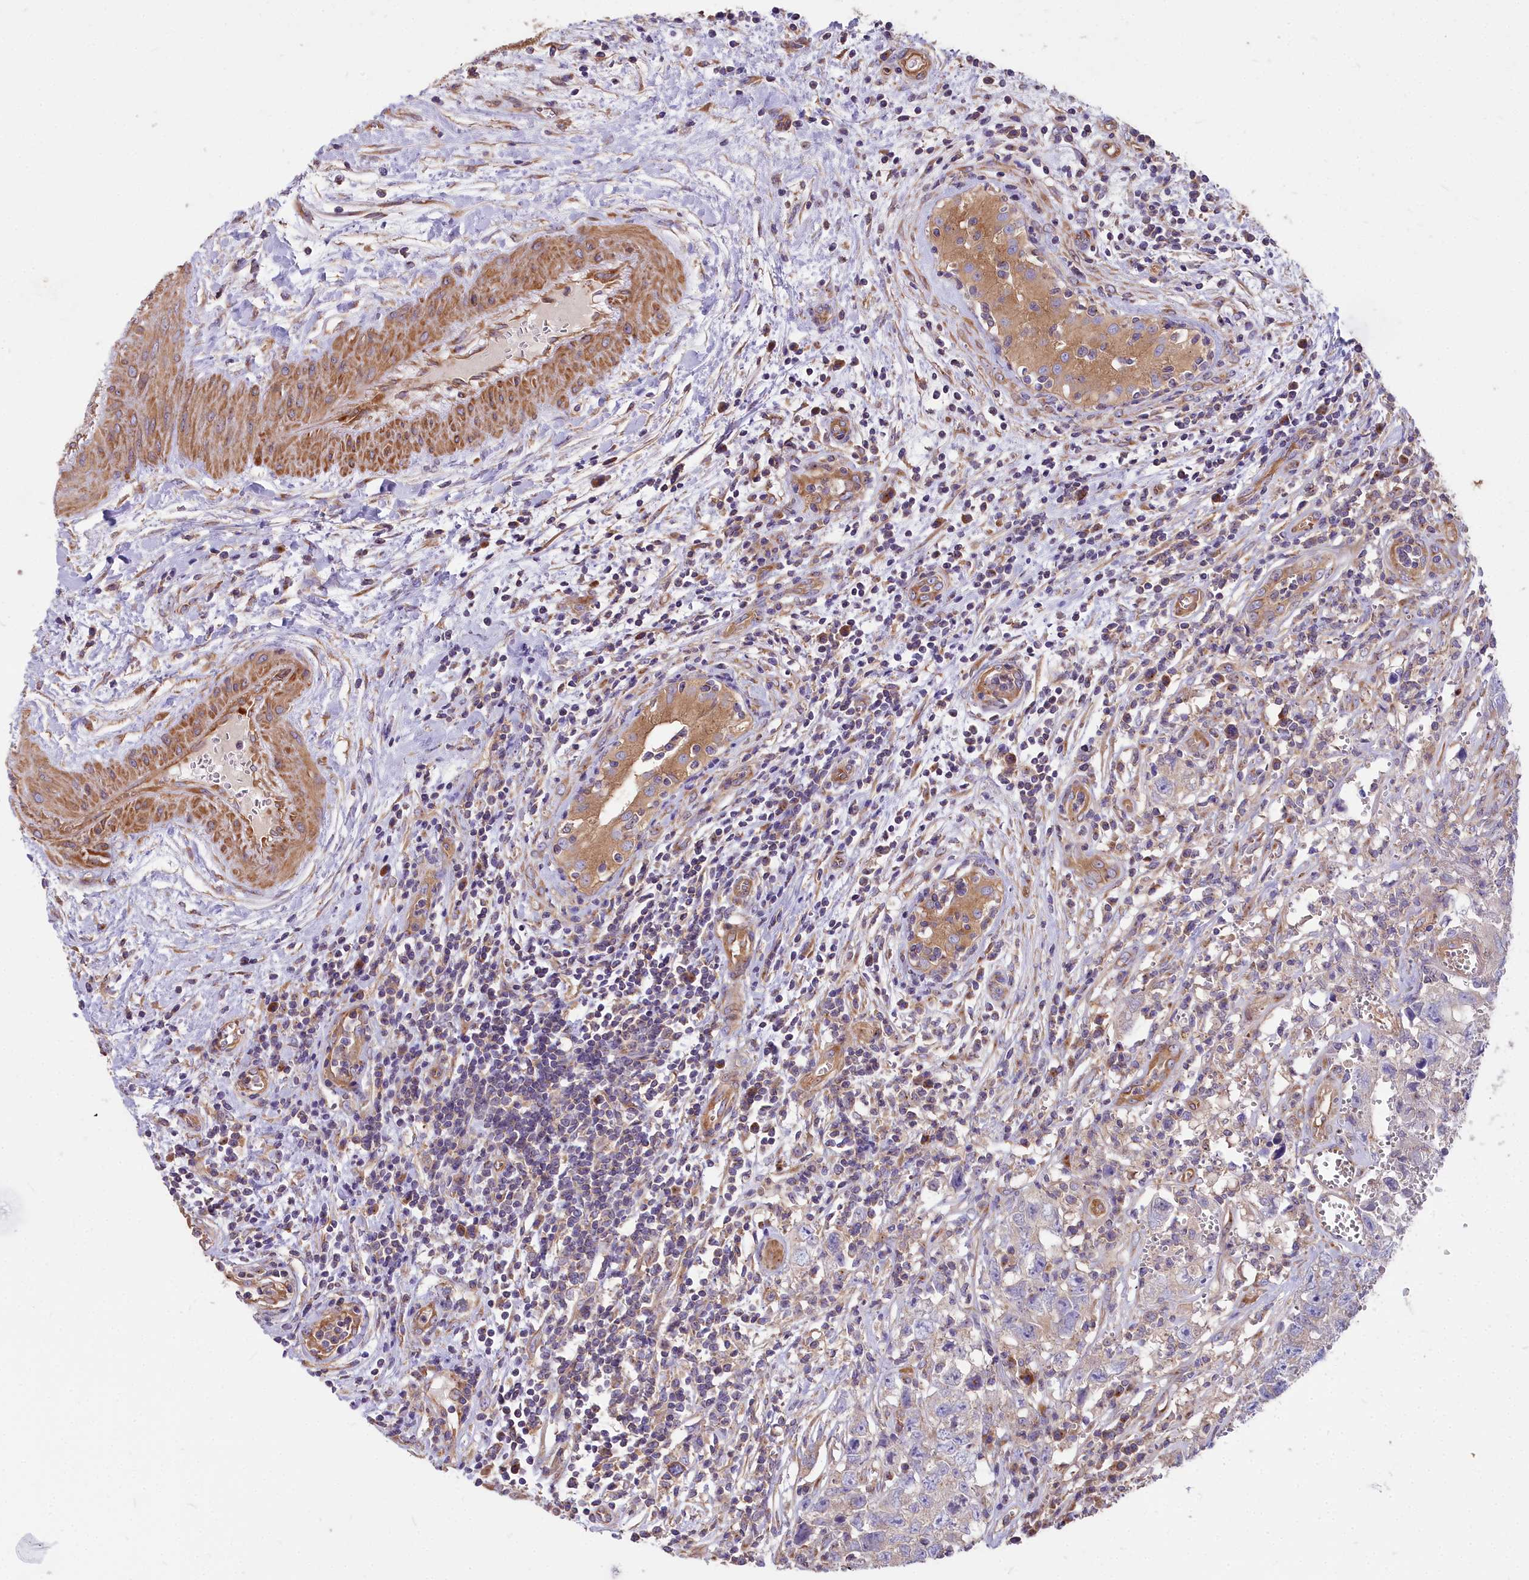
{"staining": {"intensity": "negative", "quantity": "none", "location": "none"}, "tissue": "testis cancer", "cell_type": "Tumor cells", "image_type": "cancer", "snomed": [{"axis": "morphology", "description": "Seminoma, NOS"}, {"axis": "morphology", "description": "Carcinoma, Embryonal, NOS"}, {"axis": "topography", "description": "Testis"}], "caption": "Tumor cells are negative for protein expression in human seminoma (testis). (Immunohistochemistry, brightfield microscopy, high magnification).", "gene": "DCTN3", "patient": {"sex": "male", "age": 29}}